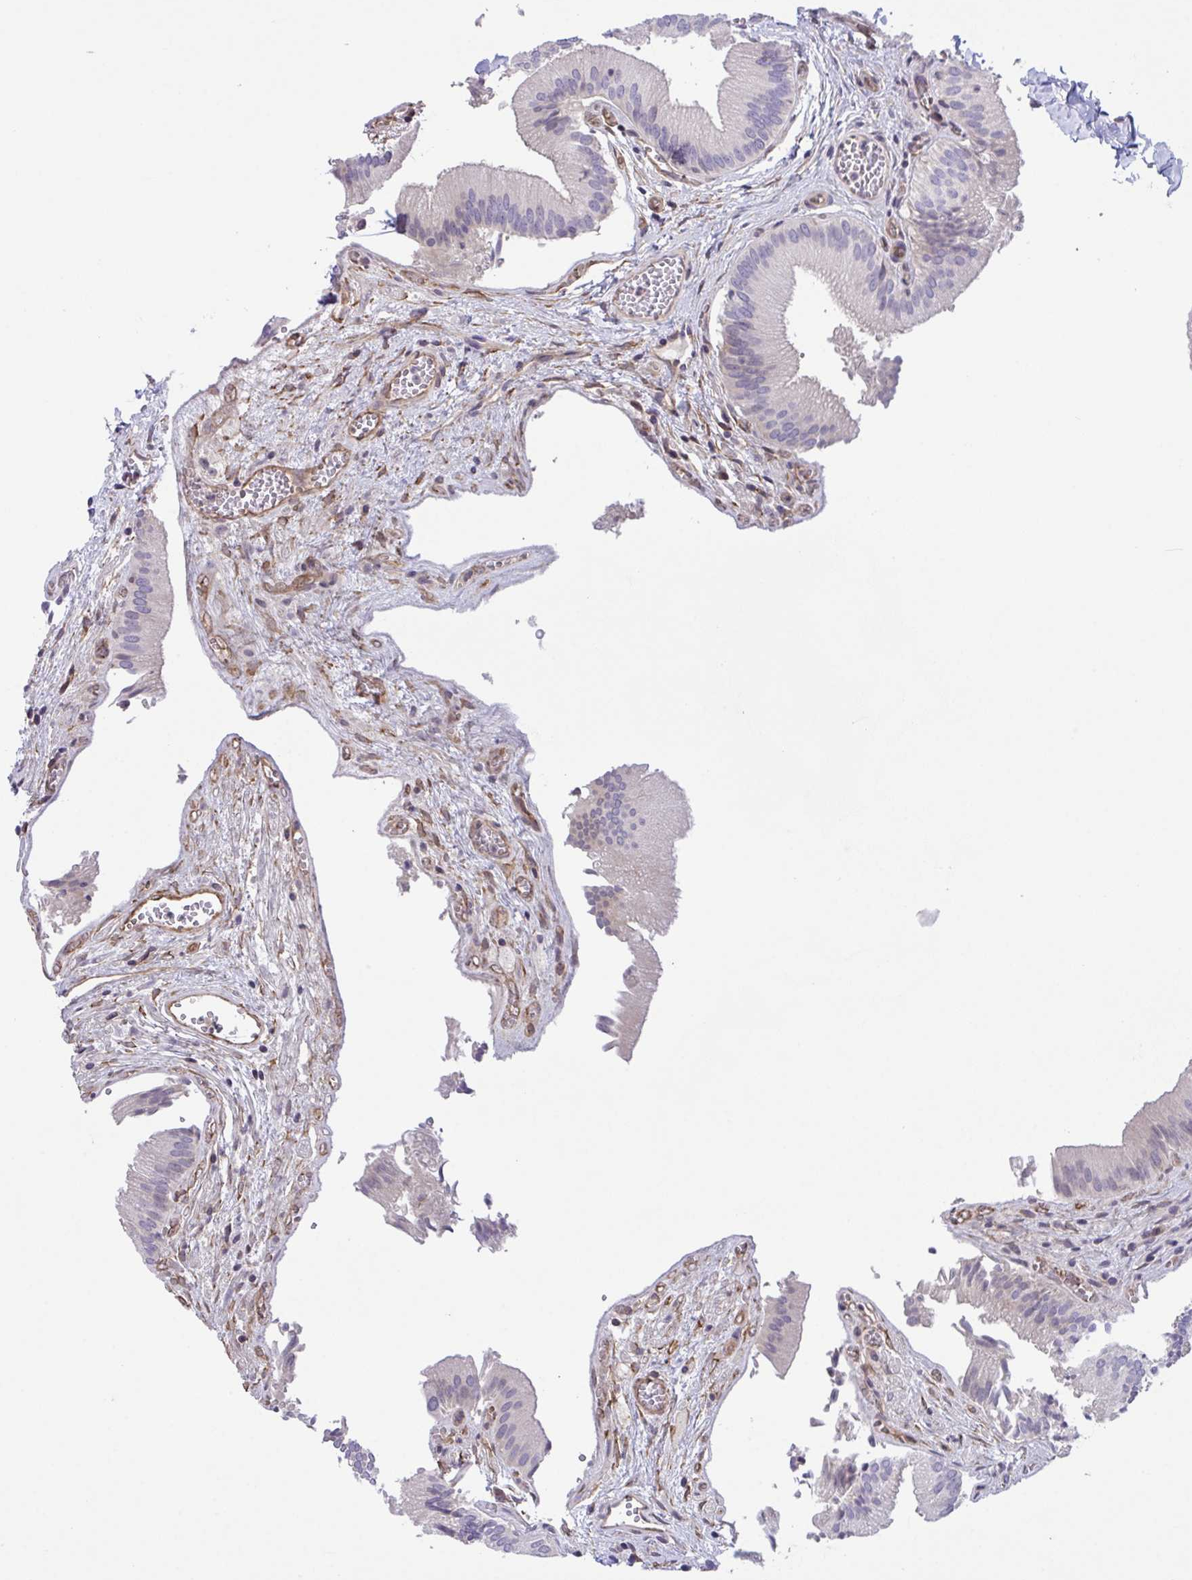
{"staining": {"intensity": "negative", "quantity": "none", "location": "none"}, "tissue": "gallbladder", "cell_type": "Glandular cells", "image_type": "normal", "snomed": [{"axis": "morphology", "description": "Normal tissue, NOS"}, {"axis": "topography", "description": "Gallbladder"}], "caption": "A high-resolution image shows immunohistochemistry (IHC) staining of normal gallbladder, which reveals no significant staining in glandular cells. Nuclei are stained in blue.", "gene": "RHOXF1", "patient": {"sex": "male", "age": 17}}